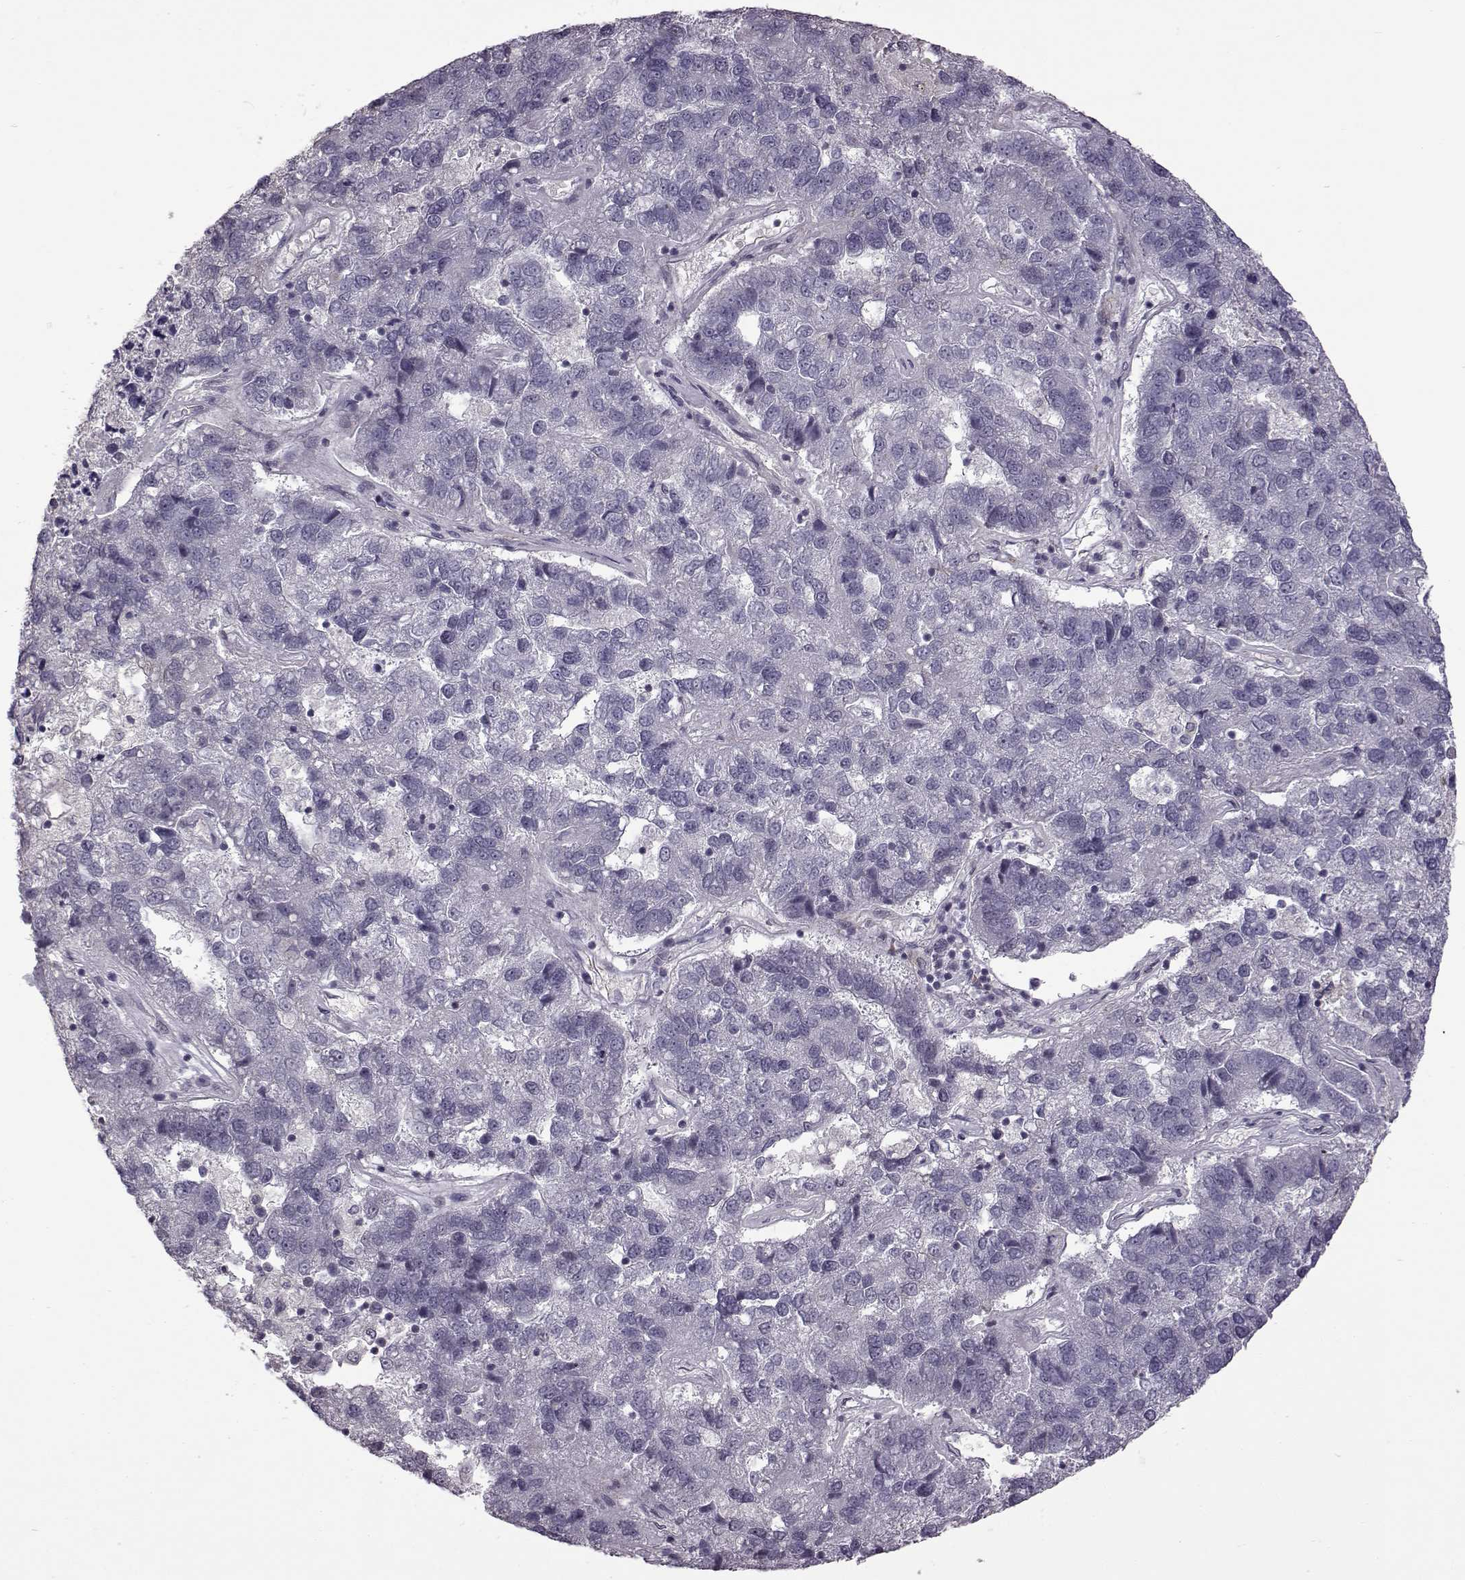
{"staining": {"intensity": "negative", "quantity": "none", "location": "none"}, "tissue": "pancreatic cancer", "cell_type": "Tumor cells", "image_type": "cancer", "snomed": [{"axis": "morphology", "description": "Adenocarcinoma, NOS"}, {"axis": "topography", "description": "Pancreas"}], "caption": "Immunohistochemistry (IHC) histopathology image of neoplastic tissue: pancreatic cancer (adenocarcinoma) stained with DAB (3,3'-diaminobenzidine) exhibits no significant protein positivity in tumor cells.", "gene": "B3GNT6", "patient": {"sex": "female", "age": 61}}